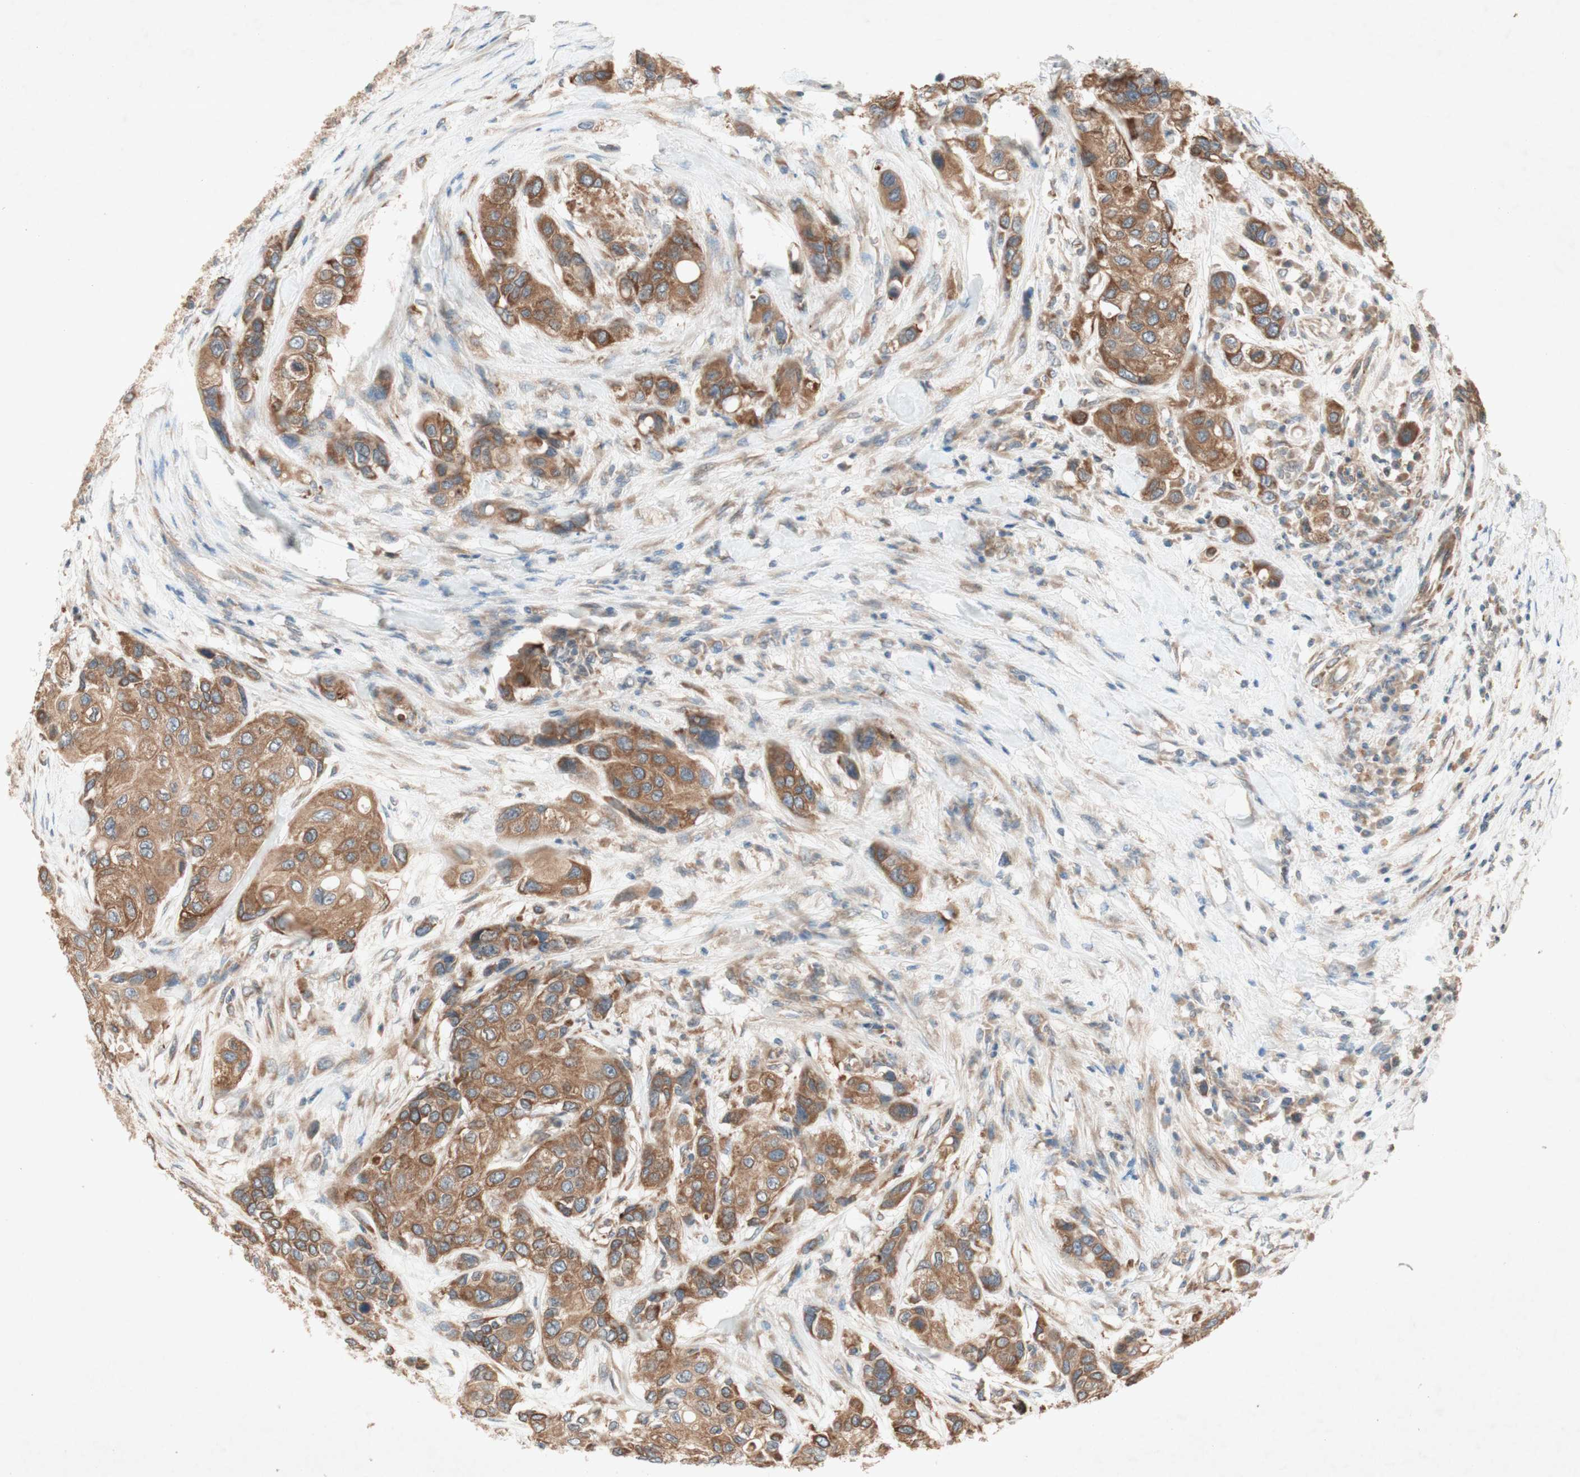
{"staining": {"intensity": "moderate", "quantity": ">75%", "location": "cytoplasmic/membranous"}, "tissue": "urothelial cancer", "cell_type": "Tumor cells", "image_type": "cancer", "snomed": [{"axis": "morphology", "description": "Urothelial carcinoma, High grade"}, {"axis": "topography", "description": "Urinary bladder"}], "caption": "Immunohistochemistry image of neoplastic tissue: urothelial carcinoma (high-grade) stained using immunohistochemistry exhibits medium levels of moderate protein expression localized specifically in the cytoplasmic/membranous of tumor cells, appearing as a cytoplasmic/membranous brown color.", "gene": "SOCS2", "patient": {"sex": "female", "age": 56}}